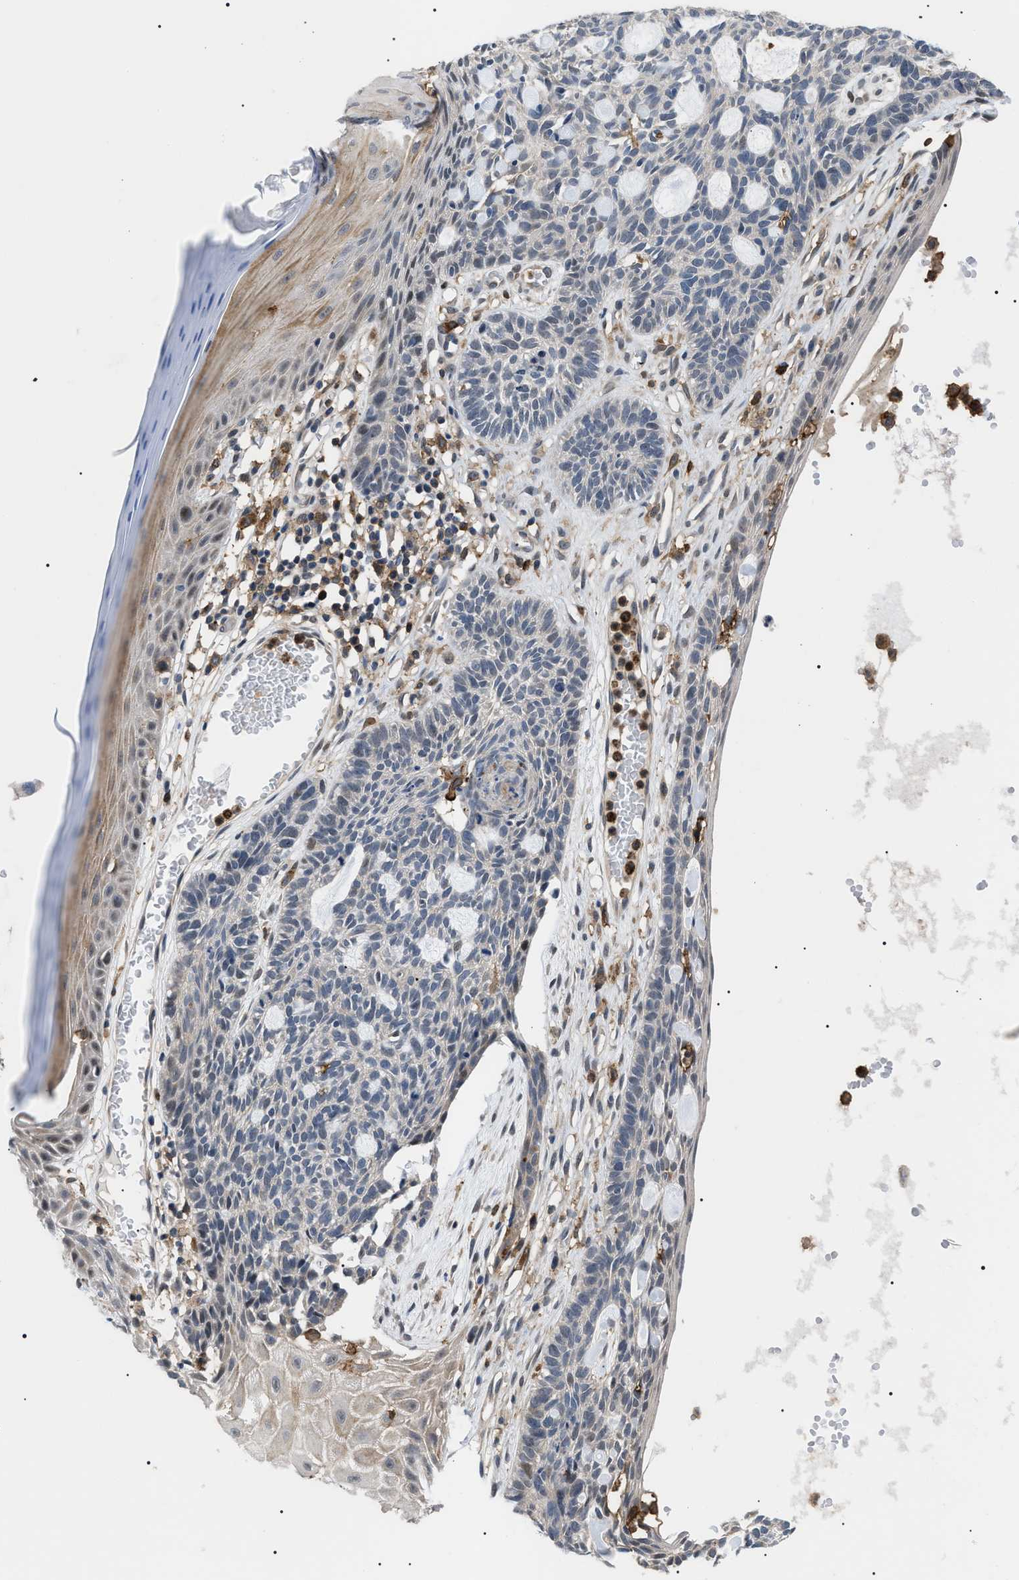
{"staining": {"intensity": "negative", "quantity": "none", "location": "none"}, "tissue": "skin cancer", "cell_type": "Tumor cells", "image_type": "cancer", "snomed": [{"axis": "morphology", "description": "Basal cell carcinoma"}, {"axis": "topography", "description": "Skin"}], "caption": "A micrograph of skin cancer (basal cell carcinoma) stained for a protein displays no brown staining in tumor cells.", "gene": "CD300A", "patient": {"sex": "male", "age": 67}}